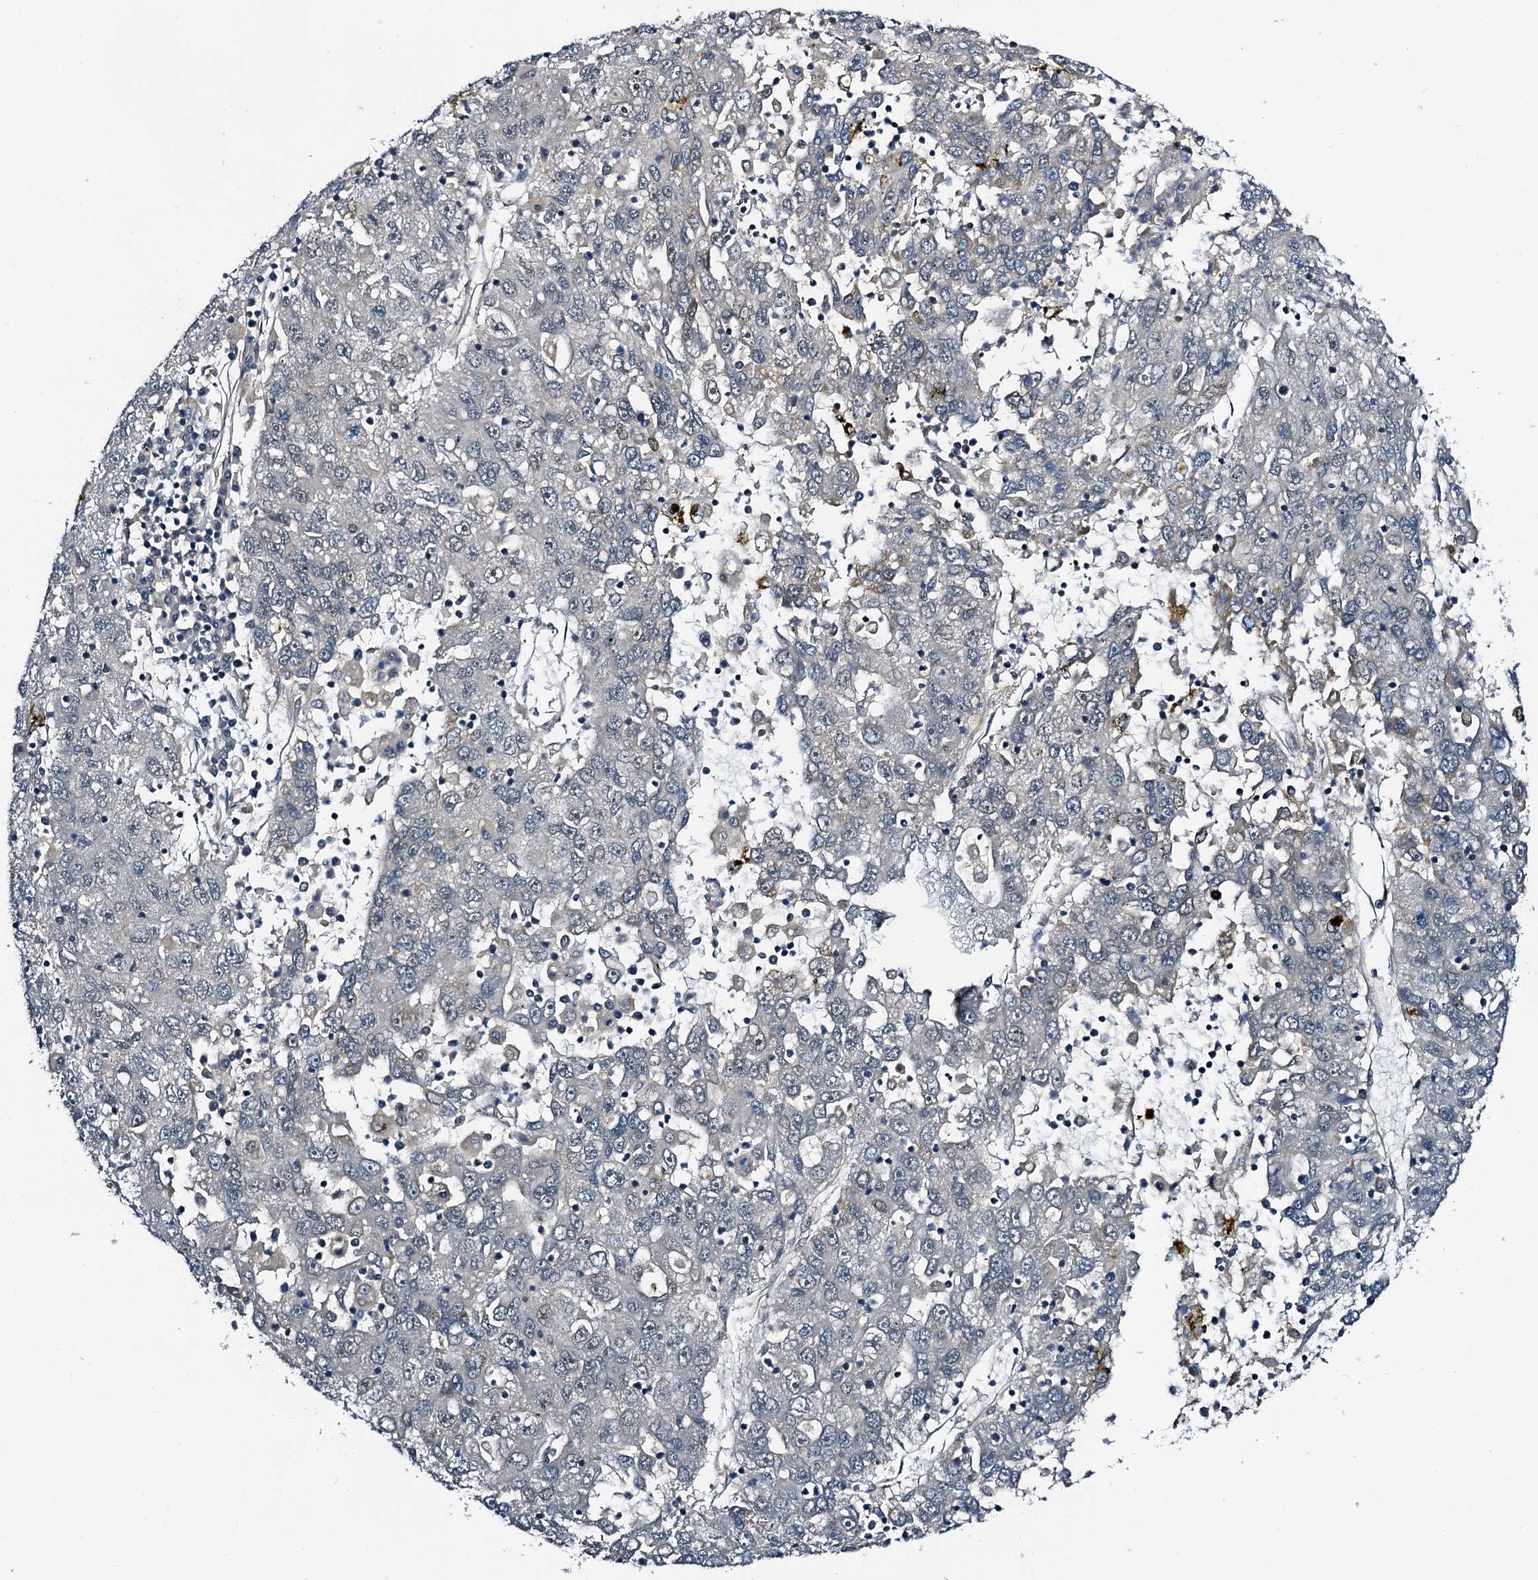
{"staining": {"intensity": "negative", "quantity": "none", "location": "none"}, "tissue": "liver cancer", "cell_type": "Tumor cells", "image_type": "cancer", "snomed": [{"axis": "morphology", "description": "Carcinoma, Hepatocellular, NOS"}, {"axis": "topography", "description": "Liver"}], "caption": "An image of human hepatocellular carcinoma (liver) is negative for staining in tumor cells.", "gene": "NAA16", "patient": {"sex": "male", "age": 49}}